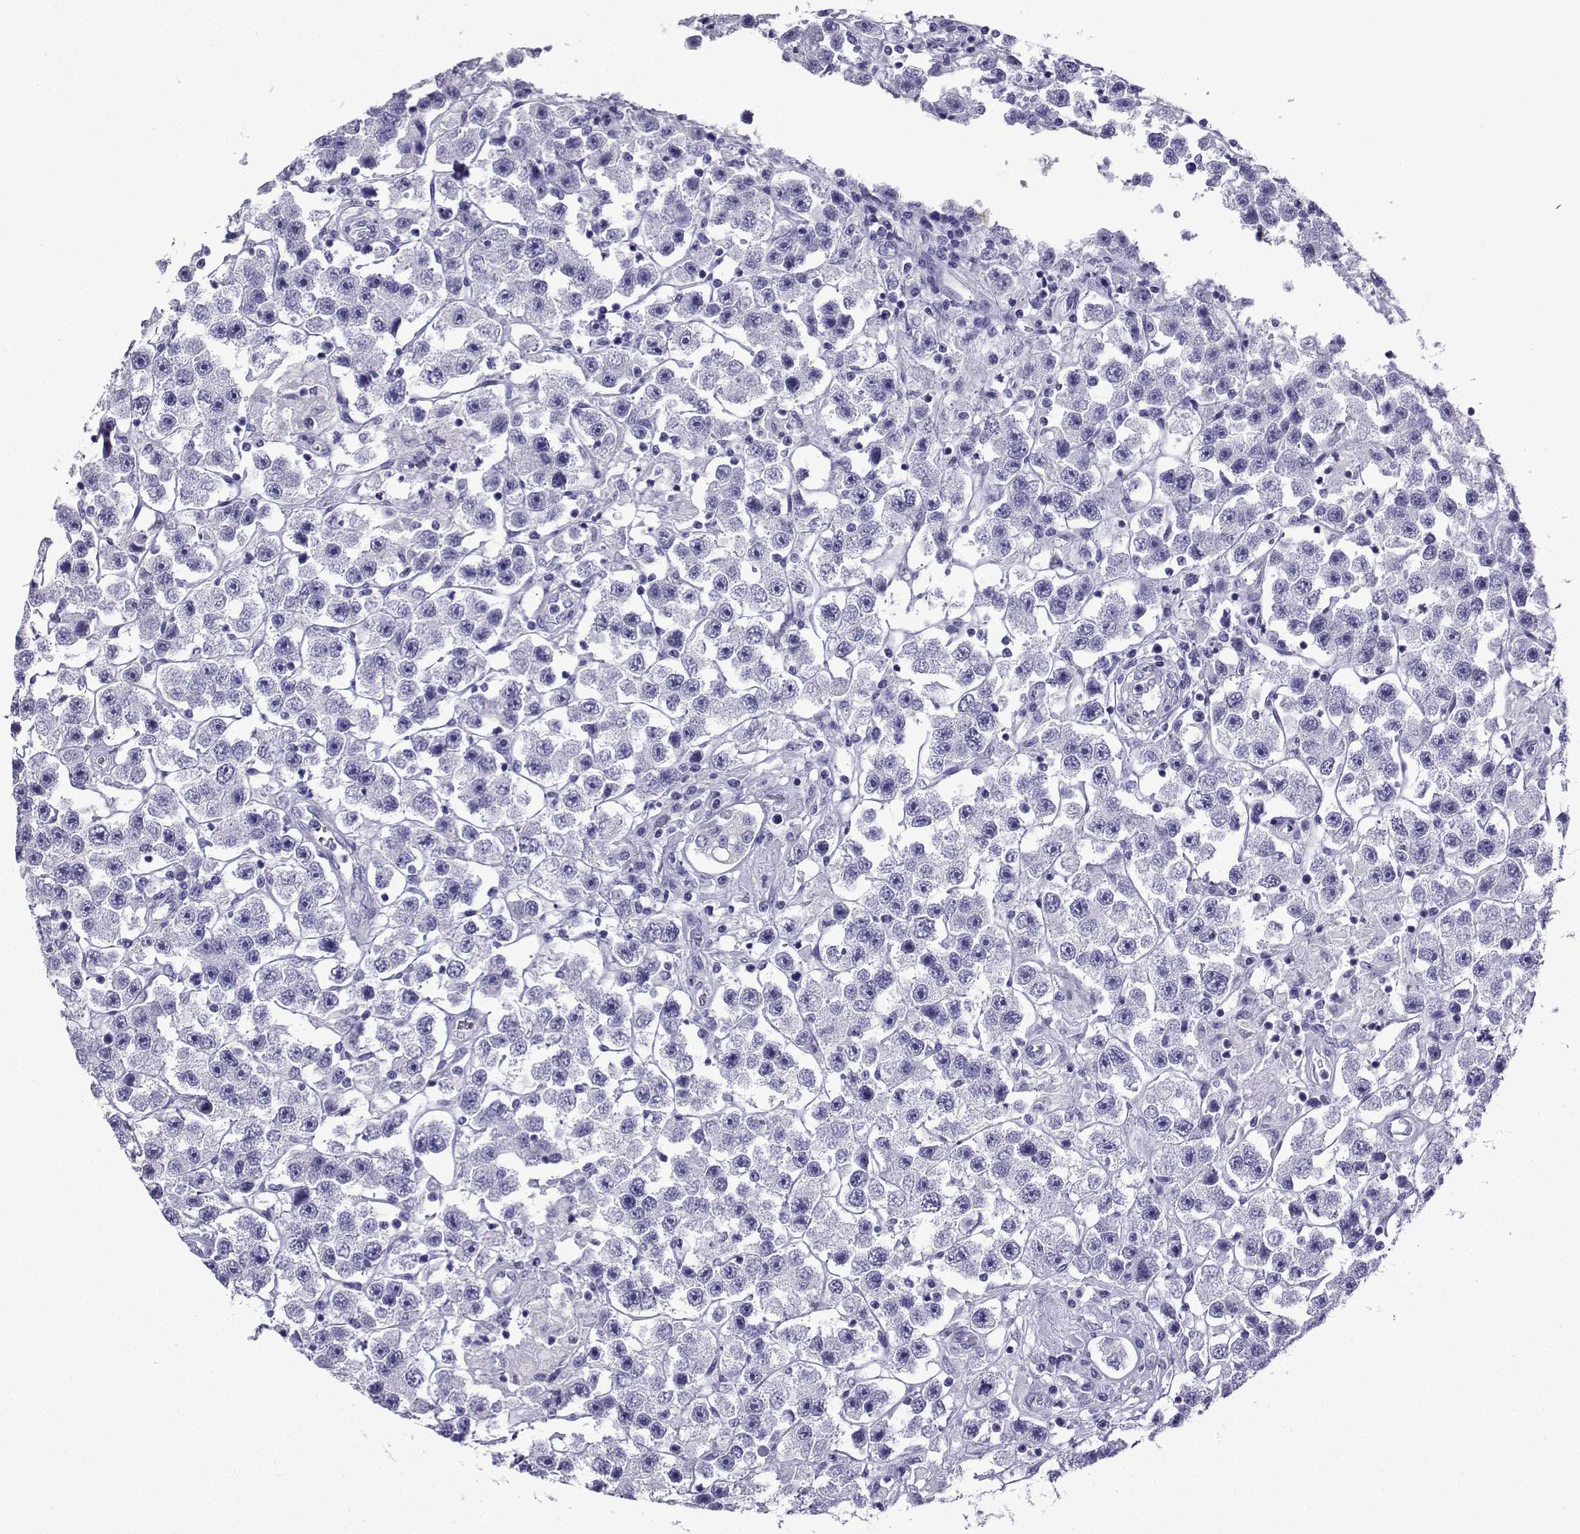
{"staining": {"intensity": "negative", "quantity": "none", "location": "none"}, "tissue": "testis cancer", "cell_type": "Tumor cells", "image_type": "cancer", "snomed": [{"axis": "morphology", "description": "Seminoma, NOS"}, {"axis": "topography", "description": "Testis"}], "caption": "Immunohistochemistry histopathology image of testis cancer (seminoma) stained for a protein (brown), which exhibits no staining in tumor cells.", "gene": "KCNF1", "patient": {"sex": "male", "age": 45}}